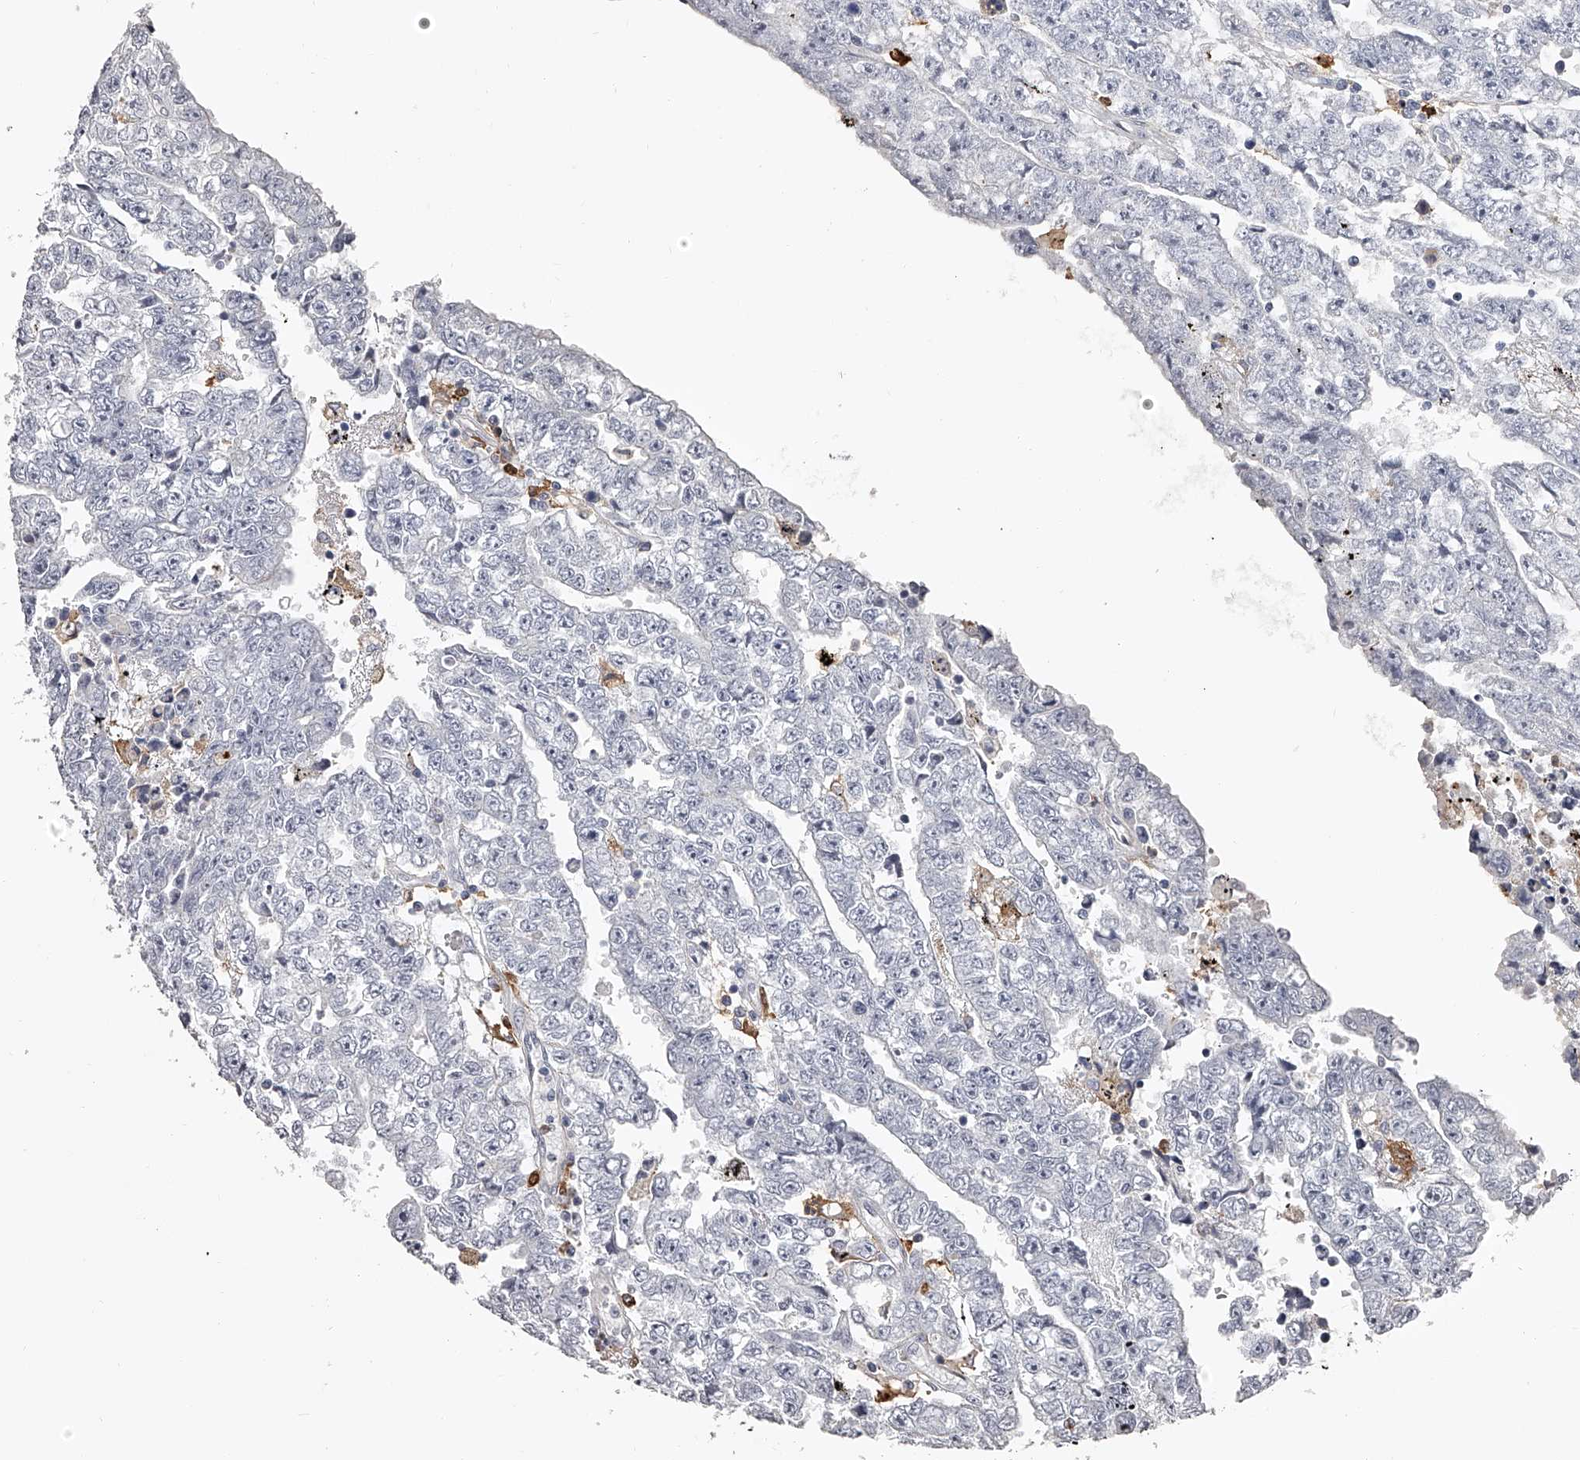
{"staining": {"intensity": "negative", "quantity": "none", "location": "none"}, "tissue": "testis cancer", "cell_type": "Tumor cells", "image_type": "cancer", "snomed": [{"axis": "morphology", "description": "Carcinoma, Embryonal, NOS"}, {"axis": "topography", "description": "Testis"}], "caption": "IHC of testis embryonal carcinoma exhibits no expression in tumor cells. (DAB (3,3'-diaminobenzidine) IHC, high magnification).", "gene": "PACSIN1", "patient": {"sex": "male", "age": 25}}